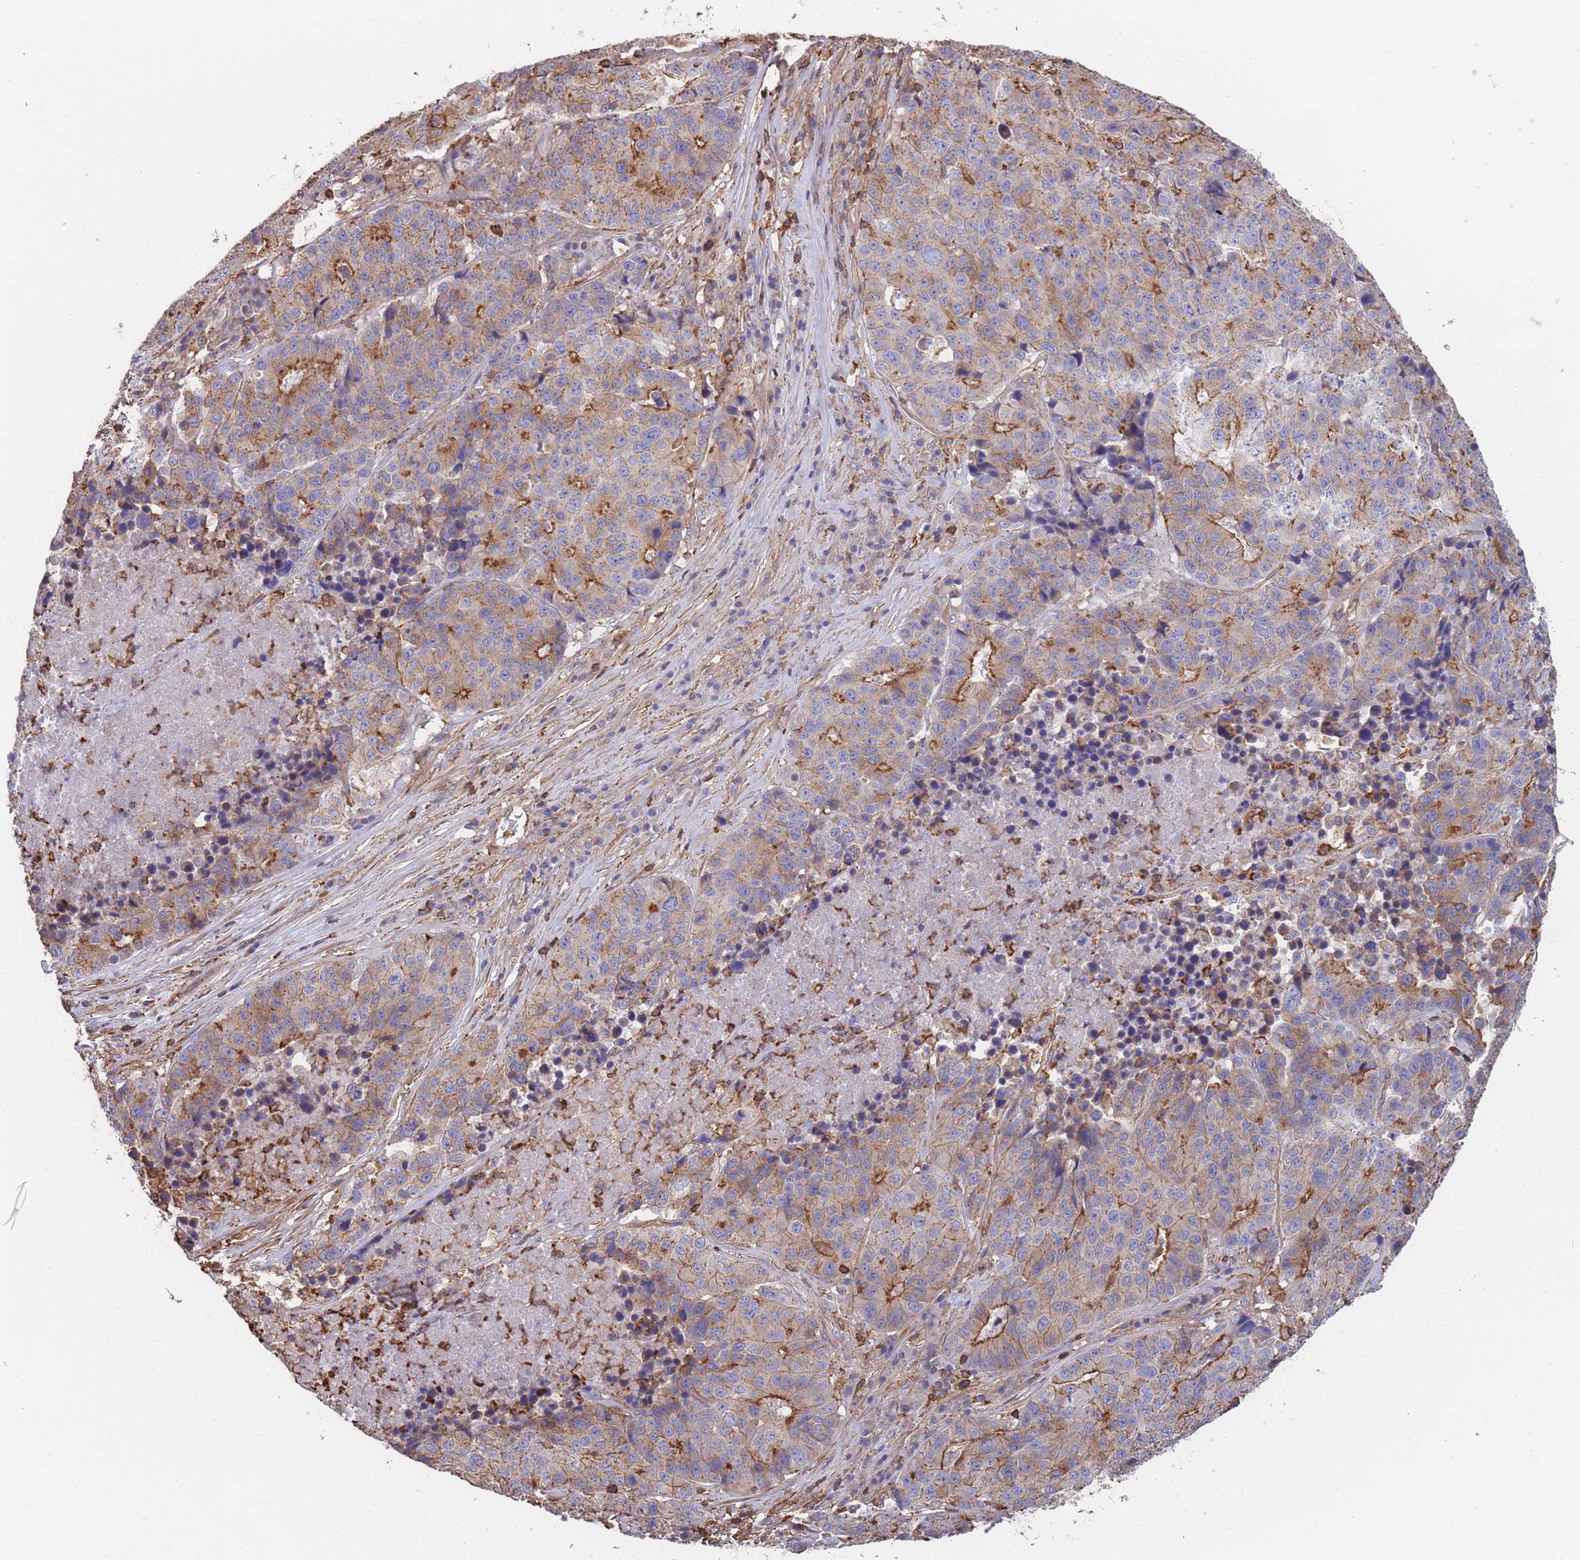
{"staining": {"intensity": "strong", "quantity": "<25%", "location": "cytoplasmic/membranous"}, "tissue": "stomach cancer", "cell_type": "Tumor cells", "image_type": "cancer", "snomed": [{"axis": "morphology", "description": "Adenocarcinoma, NOS"}, {"axis": "topography", "description": "Stomach"}], "caption": "Adenocarcinoma (stomach) tissue demonstrates strong cytoplasmic/membranous expression in about <25% of tumor cells, visualized by immunohistochemistry.", "gene": "LRRN4CL", "patient": {"sex": "male", "age": 71}}